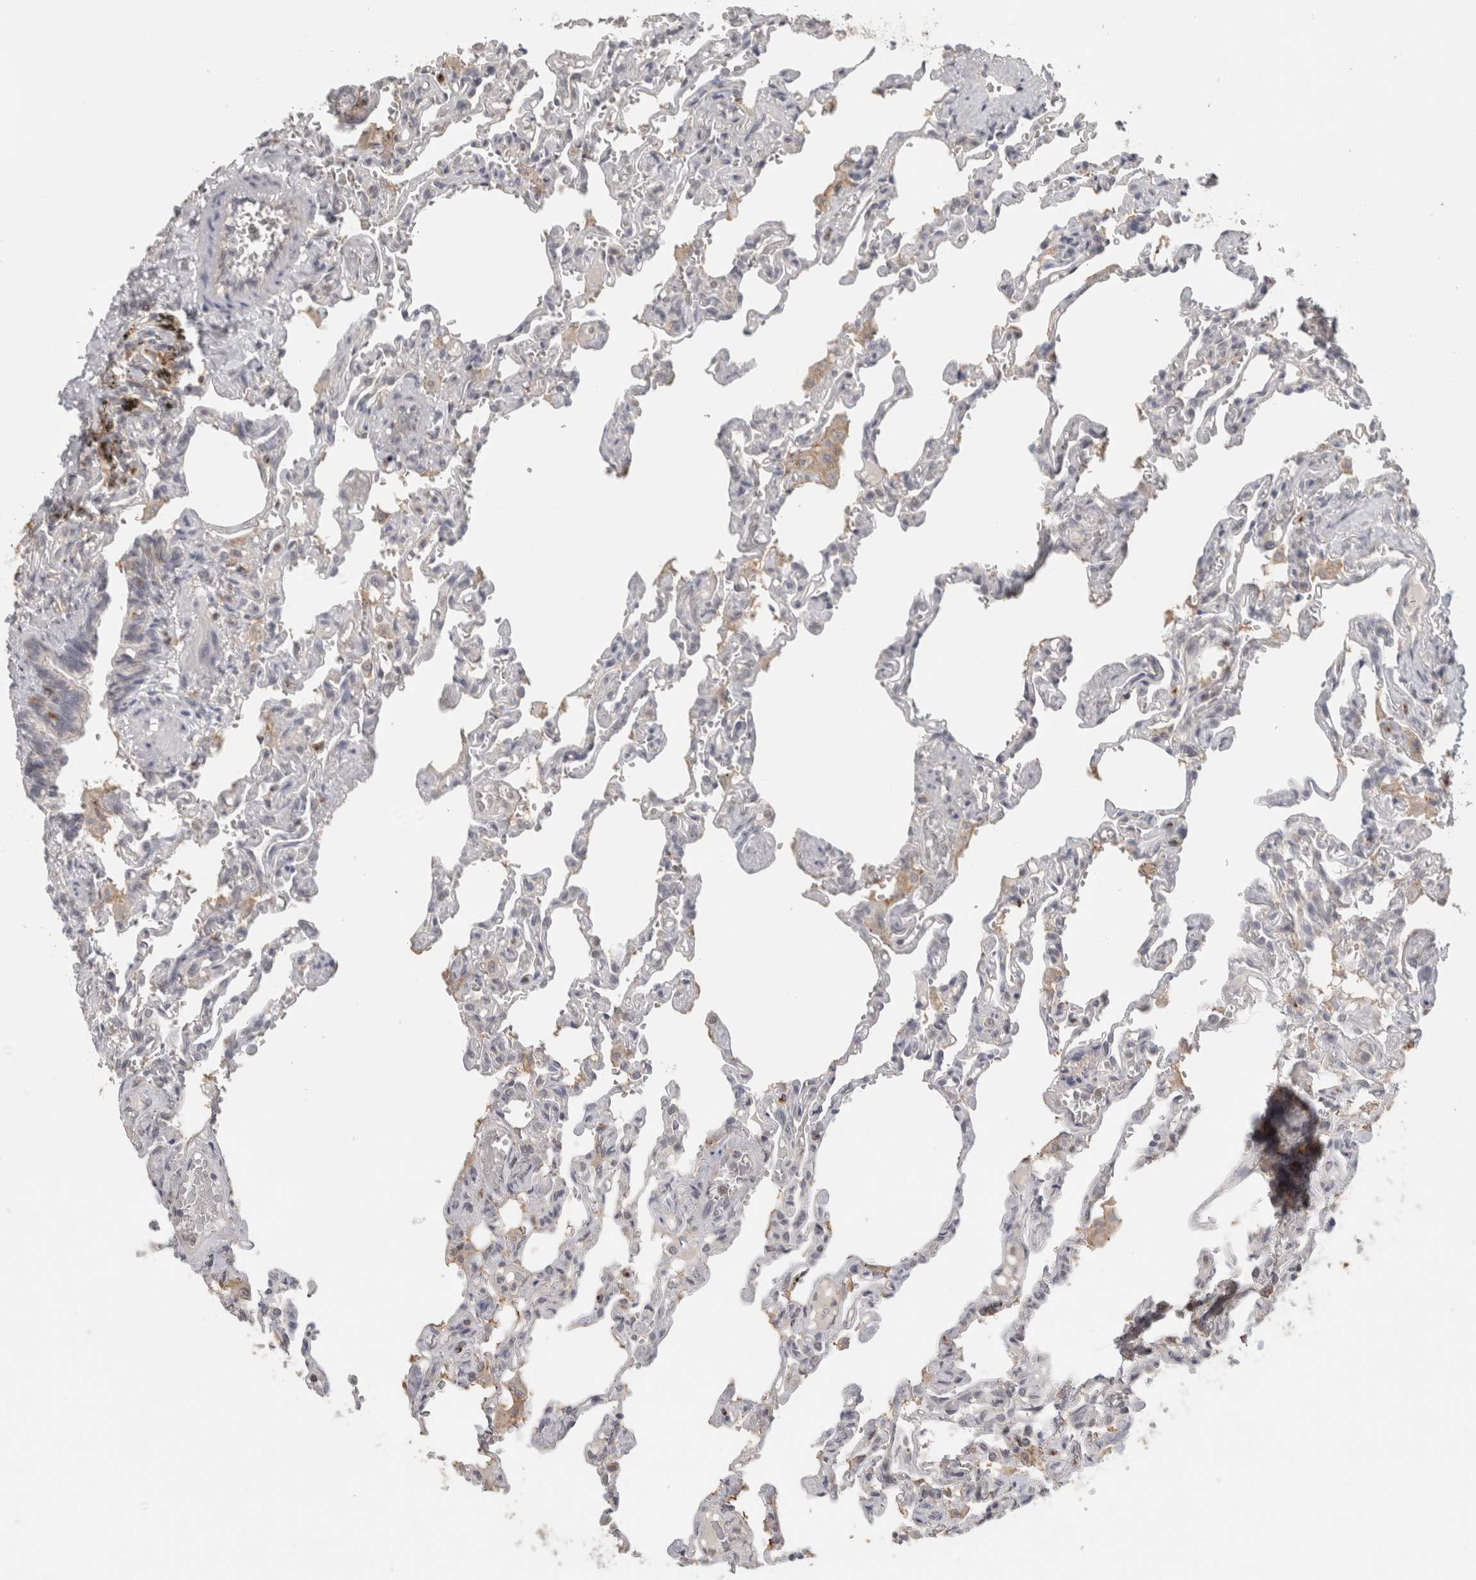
{"staining": {"intensity": "negative", "quantity": "none", "location": "none"}, "tissue": "lung", "cell_type": "Alveolar cells", "image_type": "normal", "snomed": [{"axis": "morphology", "description": "Normal tissue, NOS"}, {"axis": "topography", "description": "Lung"}], "caption": "Immunohistochemistry histopathology image of unremarkable human lung stained for a protein (brown), which shows no staining in alveolar cells. The staining is performed using DAB brown chromogen with nuclei counter-stained in using hematoxylin.", "gene": "HAVCR2", "patient": {"sex": "male", "age": 21}}